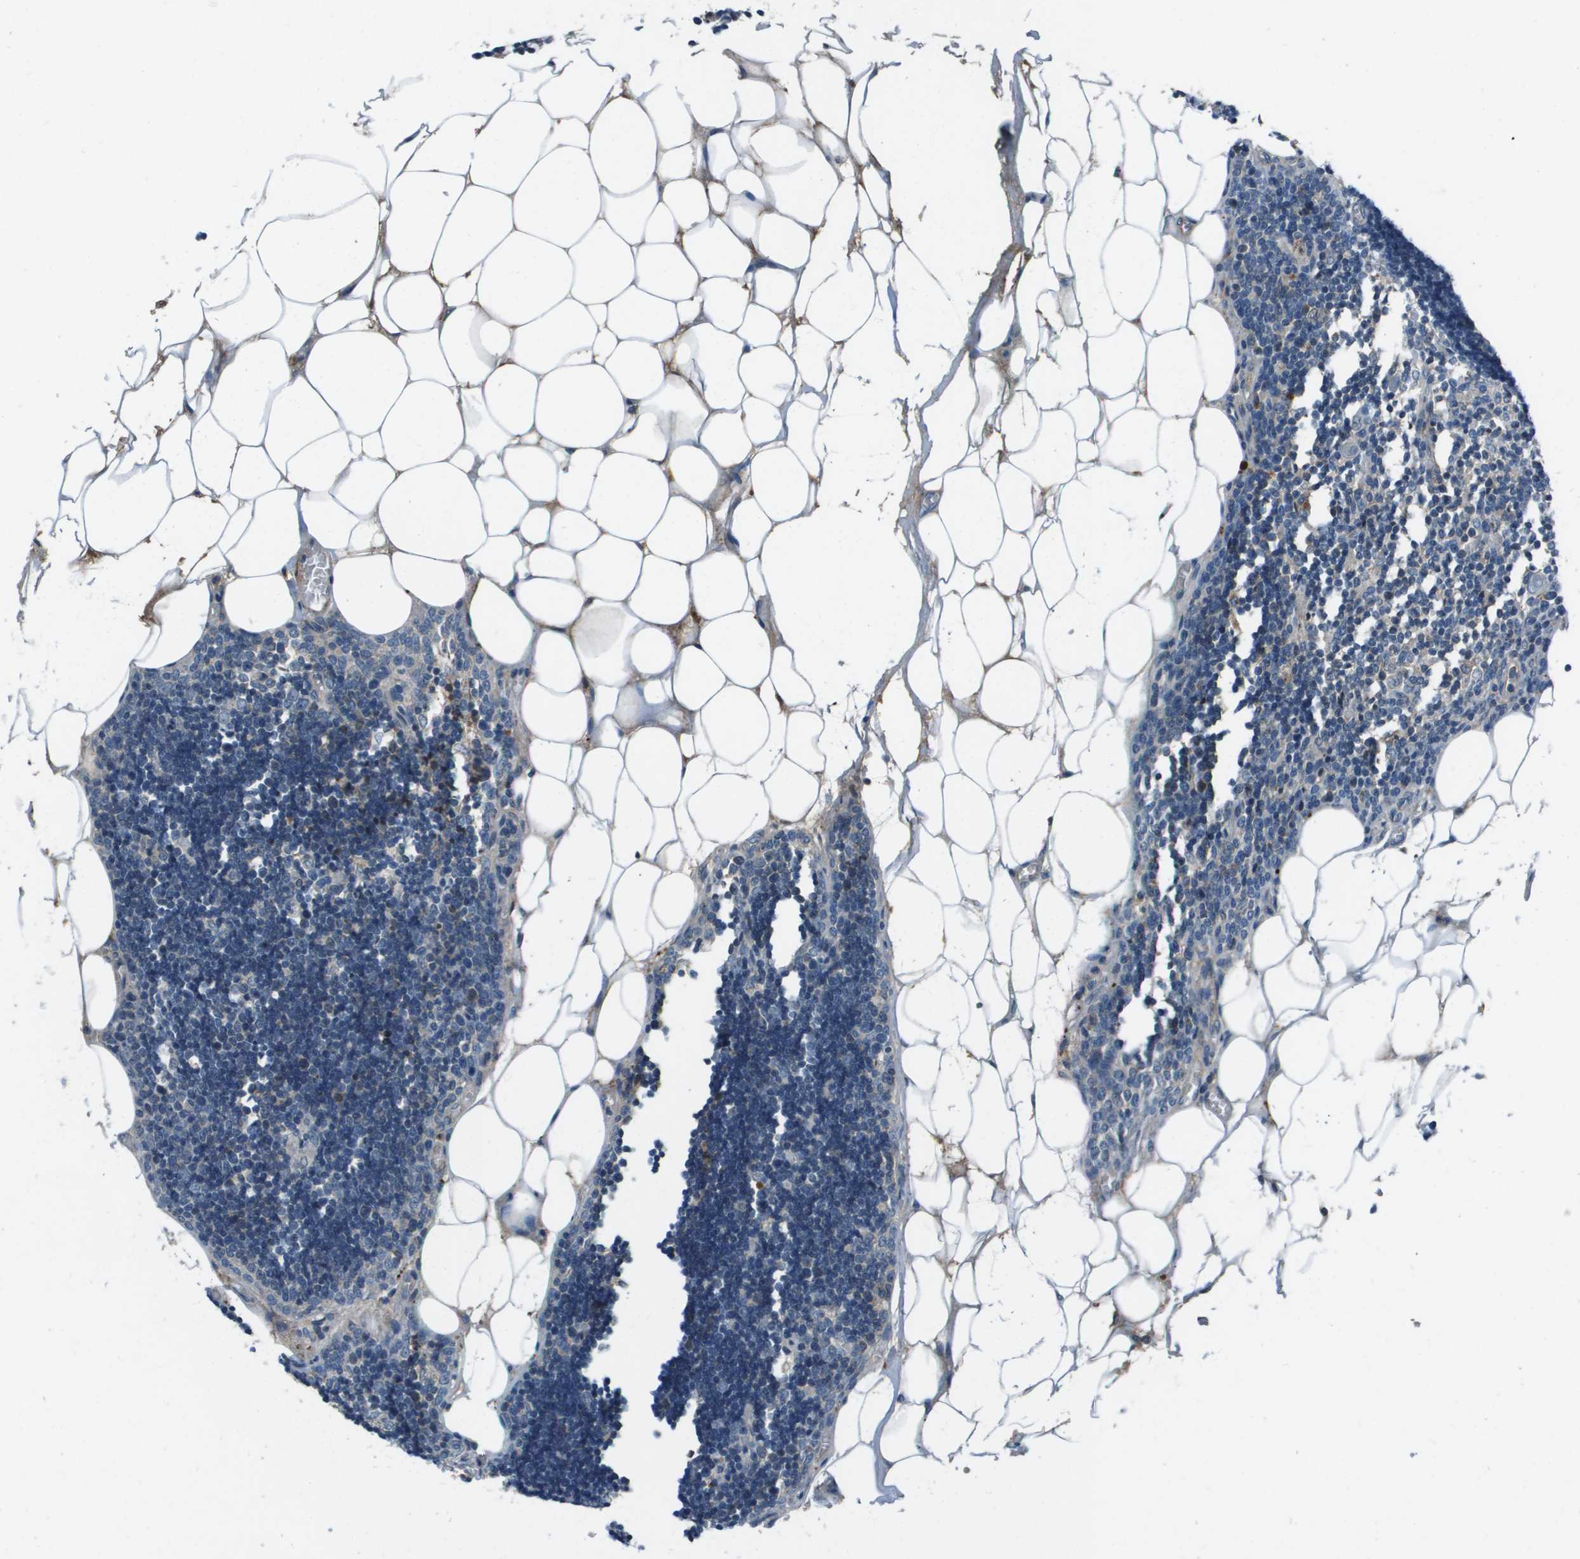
{"staining": {"intensity": "negative", "quantity": "none", "location": "none"}, "tissue": "lymph node", "cell_type": "Germinal center cells", "image_type": "normal", "snomed": [{"axis": "morphology", "description": "Normal tissue, NOS"}, {"axis": "topography", "description": "Lymph node"}], "caption": "High power microscopy photomicrograph of an immunohistochemistry (IHC) micrograph of benign lymph node, revealing no significant staining in germinal center cells.", "gene": "PCOLCE", "patient": {"sex": "male", "age": 33}}